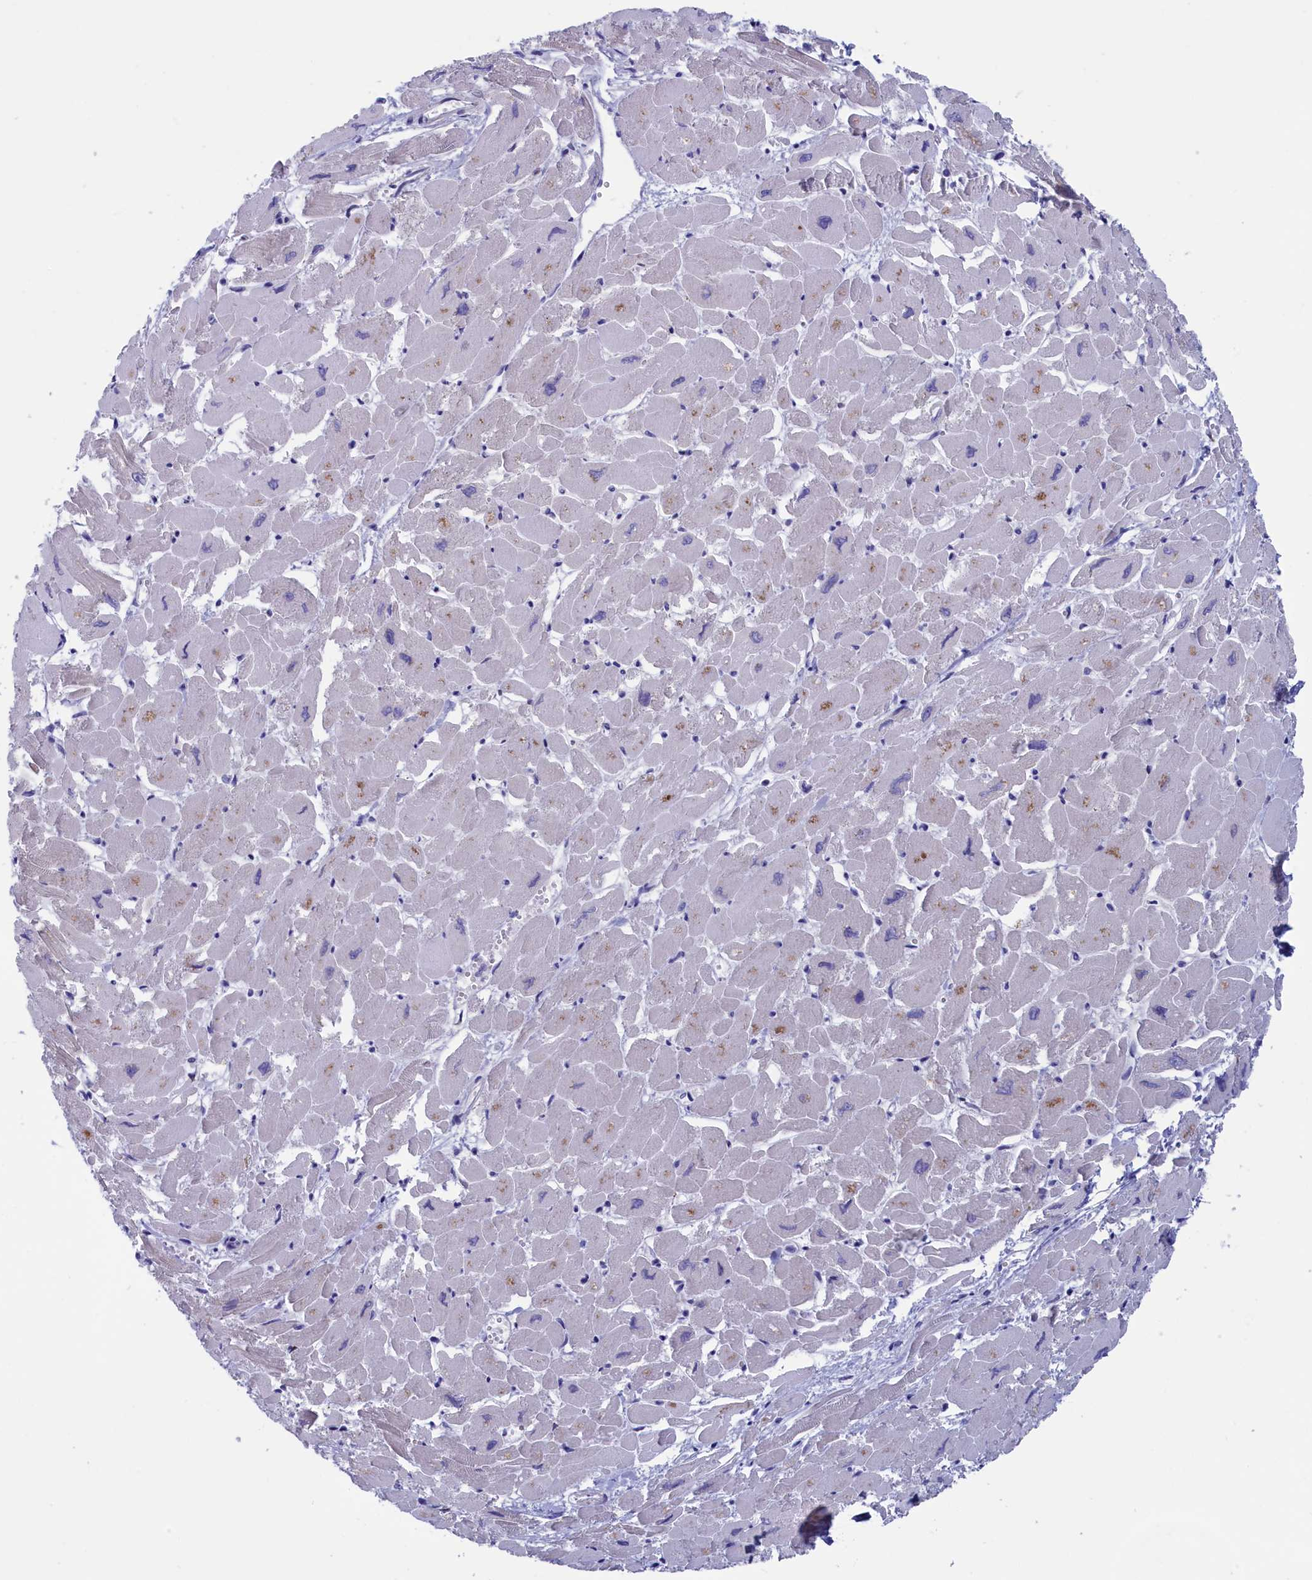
{"staining": {"intensity": "moderate", "quantity": "<25%", "location": "cytoplasmic/membranous"}, "tissue": "heart muscle", "cell_type": "Cardiomyocytes", "image_type": "normal", "snomed": [{"axis": "morphology", "description": "Normal tissue, NOS"}, {"axis": "topography", "description": "Heart"}], "caption": "There is low levels of moderate cytoplasmic/membranous positivity in cardiomyocytes of unremarkable heart muscle, as demonstrated by immunohistochemical staining (brown color).", "gene": "VPS35L", "patient": {"sex": "male", "age": 54}}